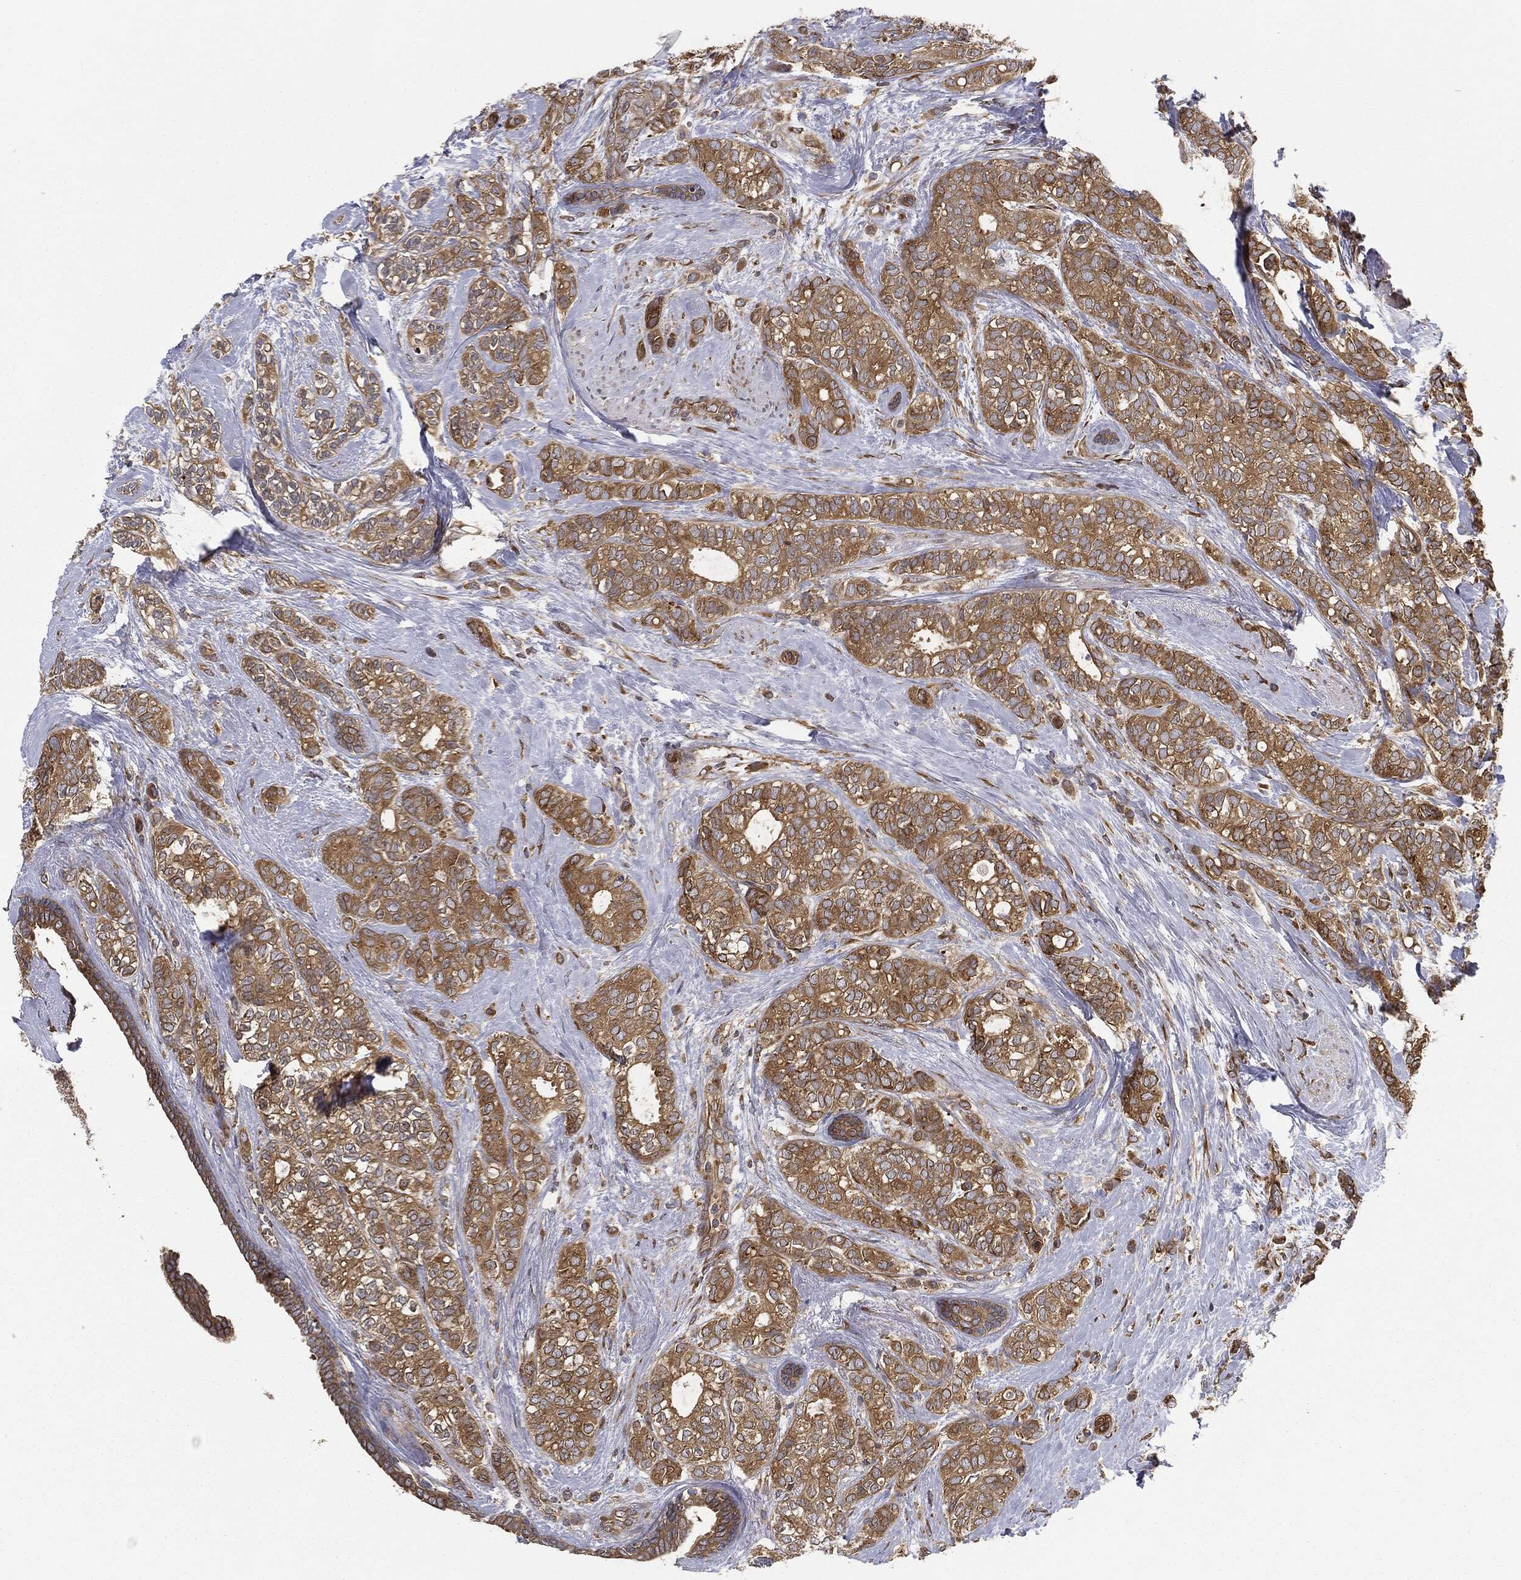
{"staining": {"intensity": "moderate", "quantity": ">75%", "location": "cytoplasmic/membranous"}, "tissue": "breast cancer", "cell_type": "Tumor cells", "image_type": "cancer", "snomed": [{"axis": "morphology", "description": "Duct carcinoma"}, {"axis": "topography", "description": "Breast"}], "caption": "This micrograph shows breast cancer (infiltrating ductal carcinoma) stained with IHC to label a protein in brown. The cytoplasmic/membranous of tumor cells show moderate positivity for the protein. Nuclei are counter-stained blue.", "gene": "EIF2AK2", "patient": {"sex": "female", "age": 71}}